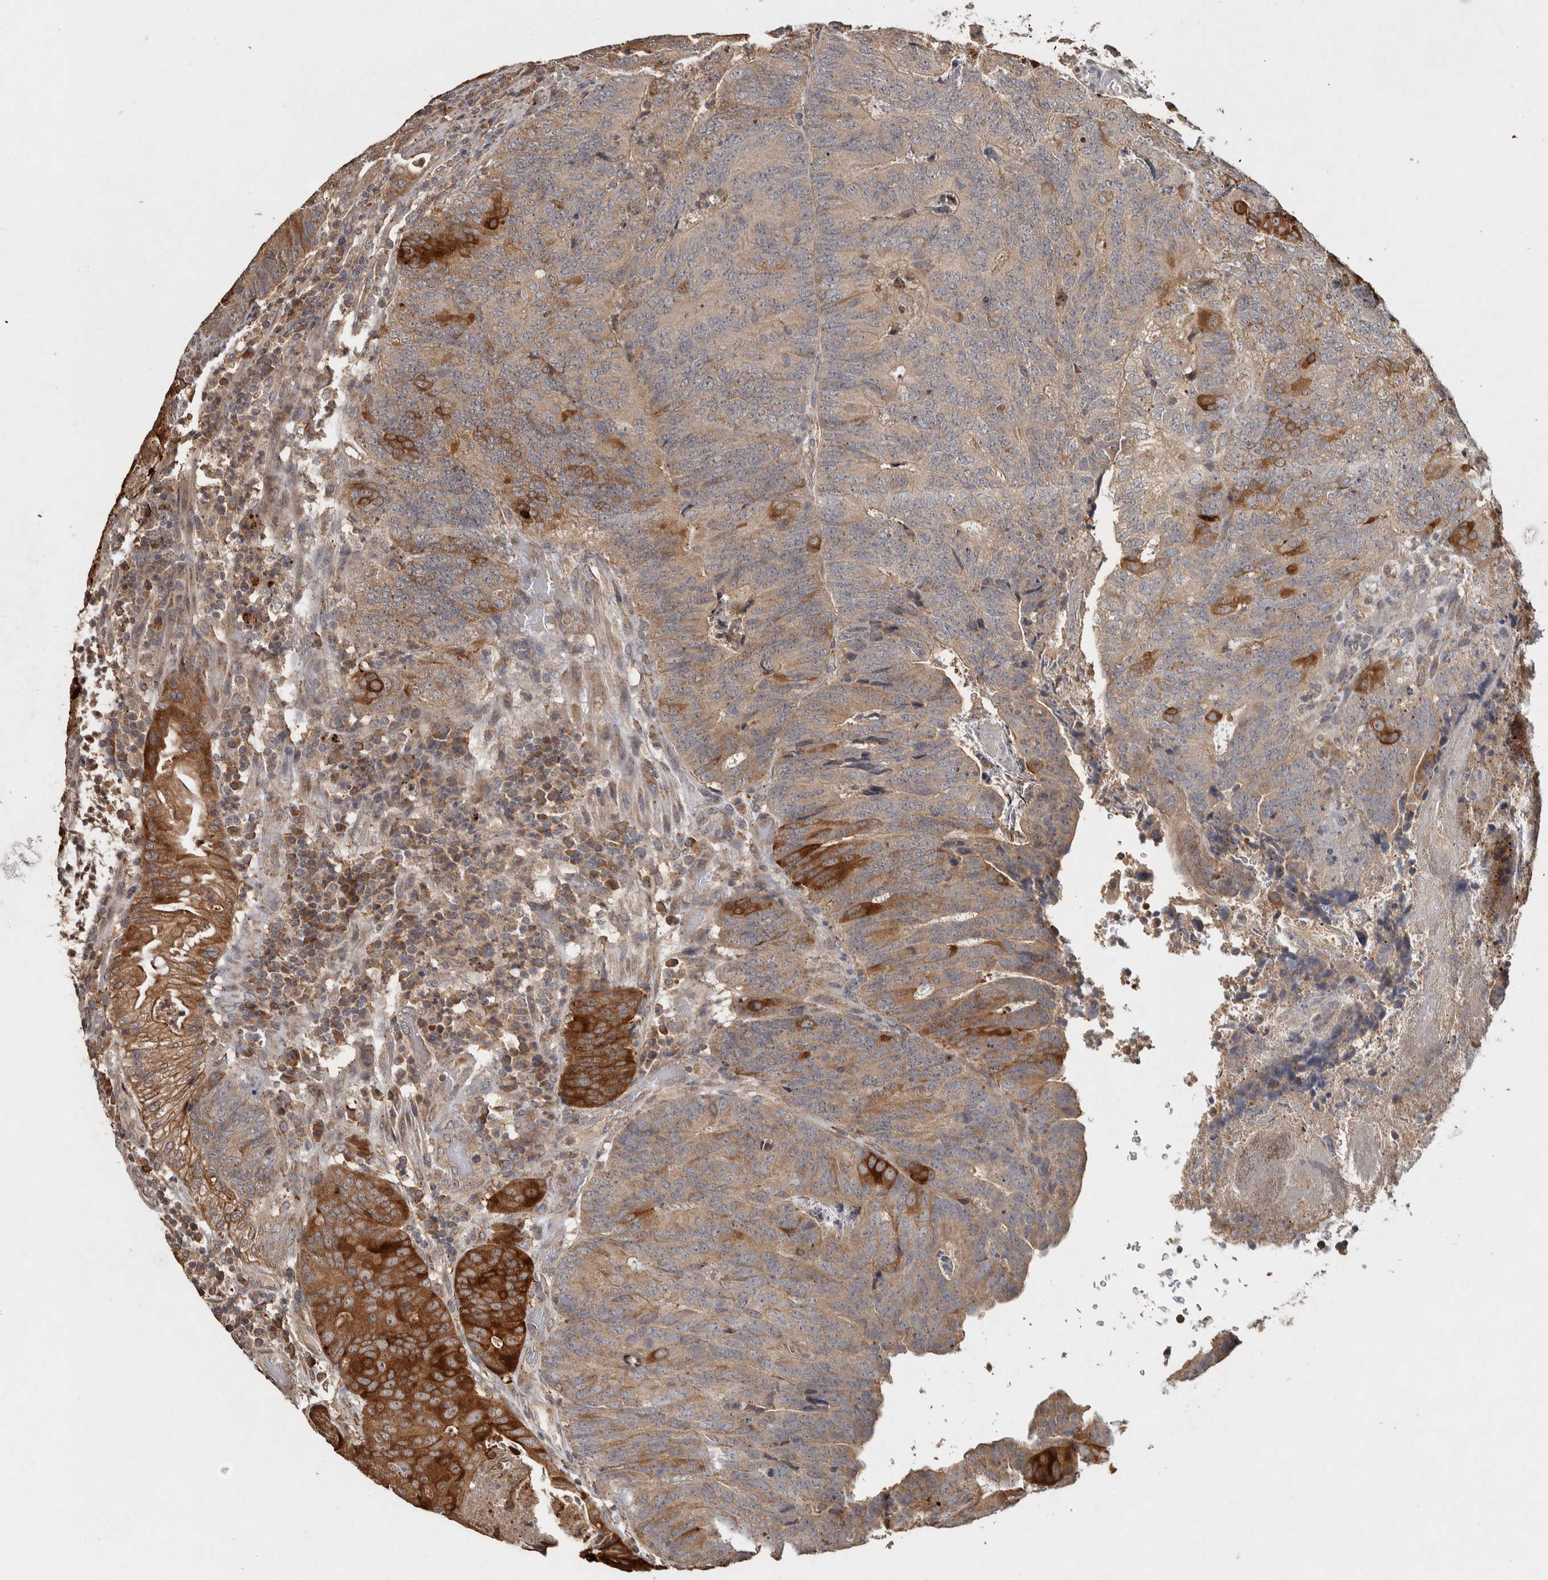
{"staining": {"intensity": "strong", "quantity": "<25%", "location": "cytoplasmic/membranous"}, "tissue": "colorectal cancer", "cell_type": "Tumor cells", "image_type": "cancer", "snomed": [{"axis": "morphology", "description": "Adenocarcinoma, NOS"}, {"axis": "topography", "description": "Colon"}], "caption": "An image of colorectal cancer stained for a protein demonstrates strong cytoplasmic/membranous brown staining in tumor cells. (DAB IHC with brightfield microscopy, high magnification).", "gene": "EIF3H", "patient": {"sex": "female", "age": 67}}